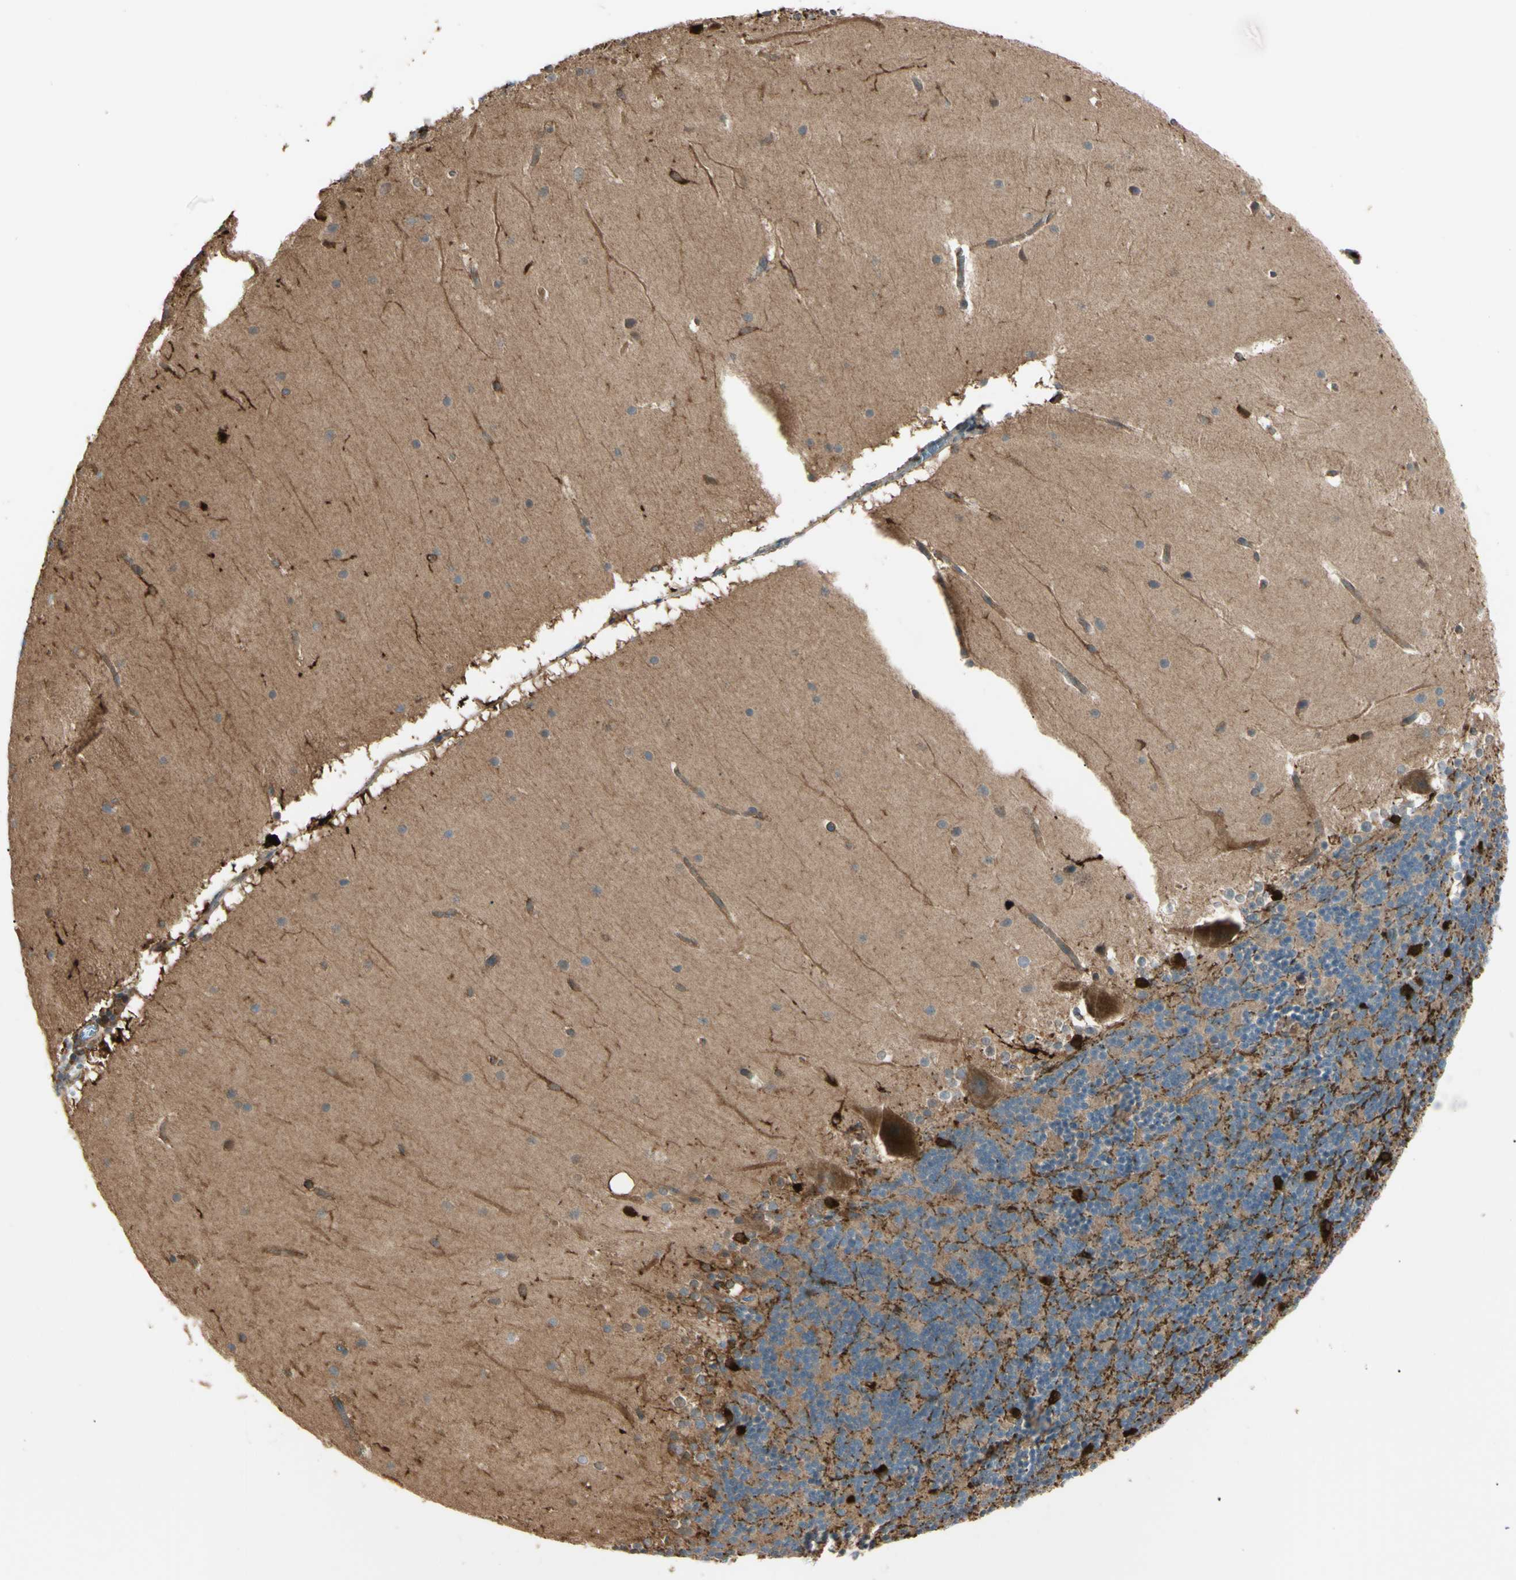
{"staining": {"intensity": "weak", "quantity": "<25%", "location": "cytoplasmic/membranous"}, "tissue": "cerebellum", "cell_type": "Cells in granular layer", "image_type": "normal", "snomed": [{"axis": "morphology", "description": "Normal tissue, NOS"}, {"axis": "topography", "description": "Cerebellum"}], "caption": "Immunohistochemistry (IHC) of normal cerebellum exhibits no positivity in cells in granular layer. Nuclei are stained in blue.", "gene": "PTPN12", "patient": {"sex": "female", "age": 19}}